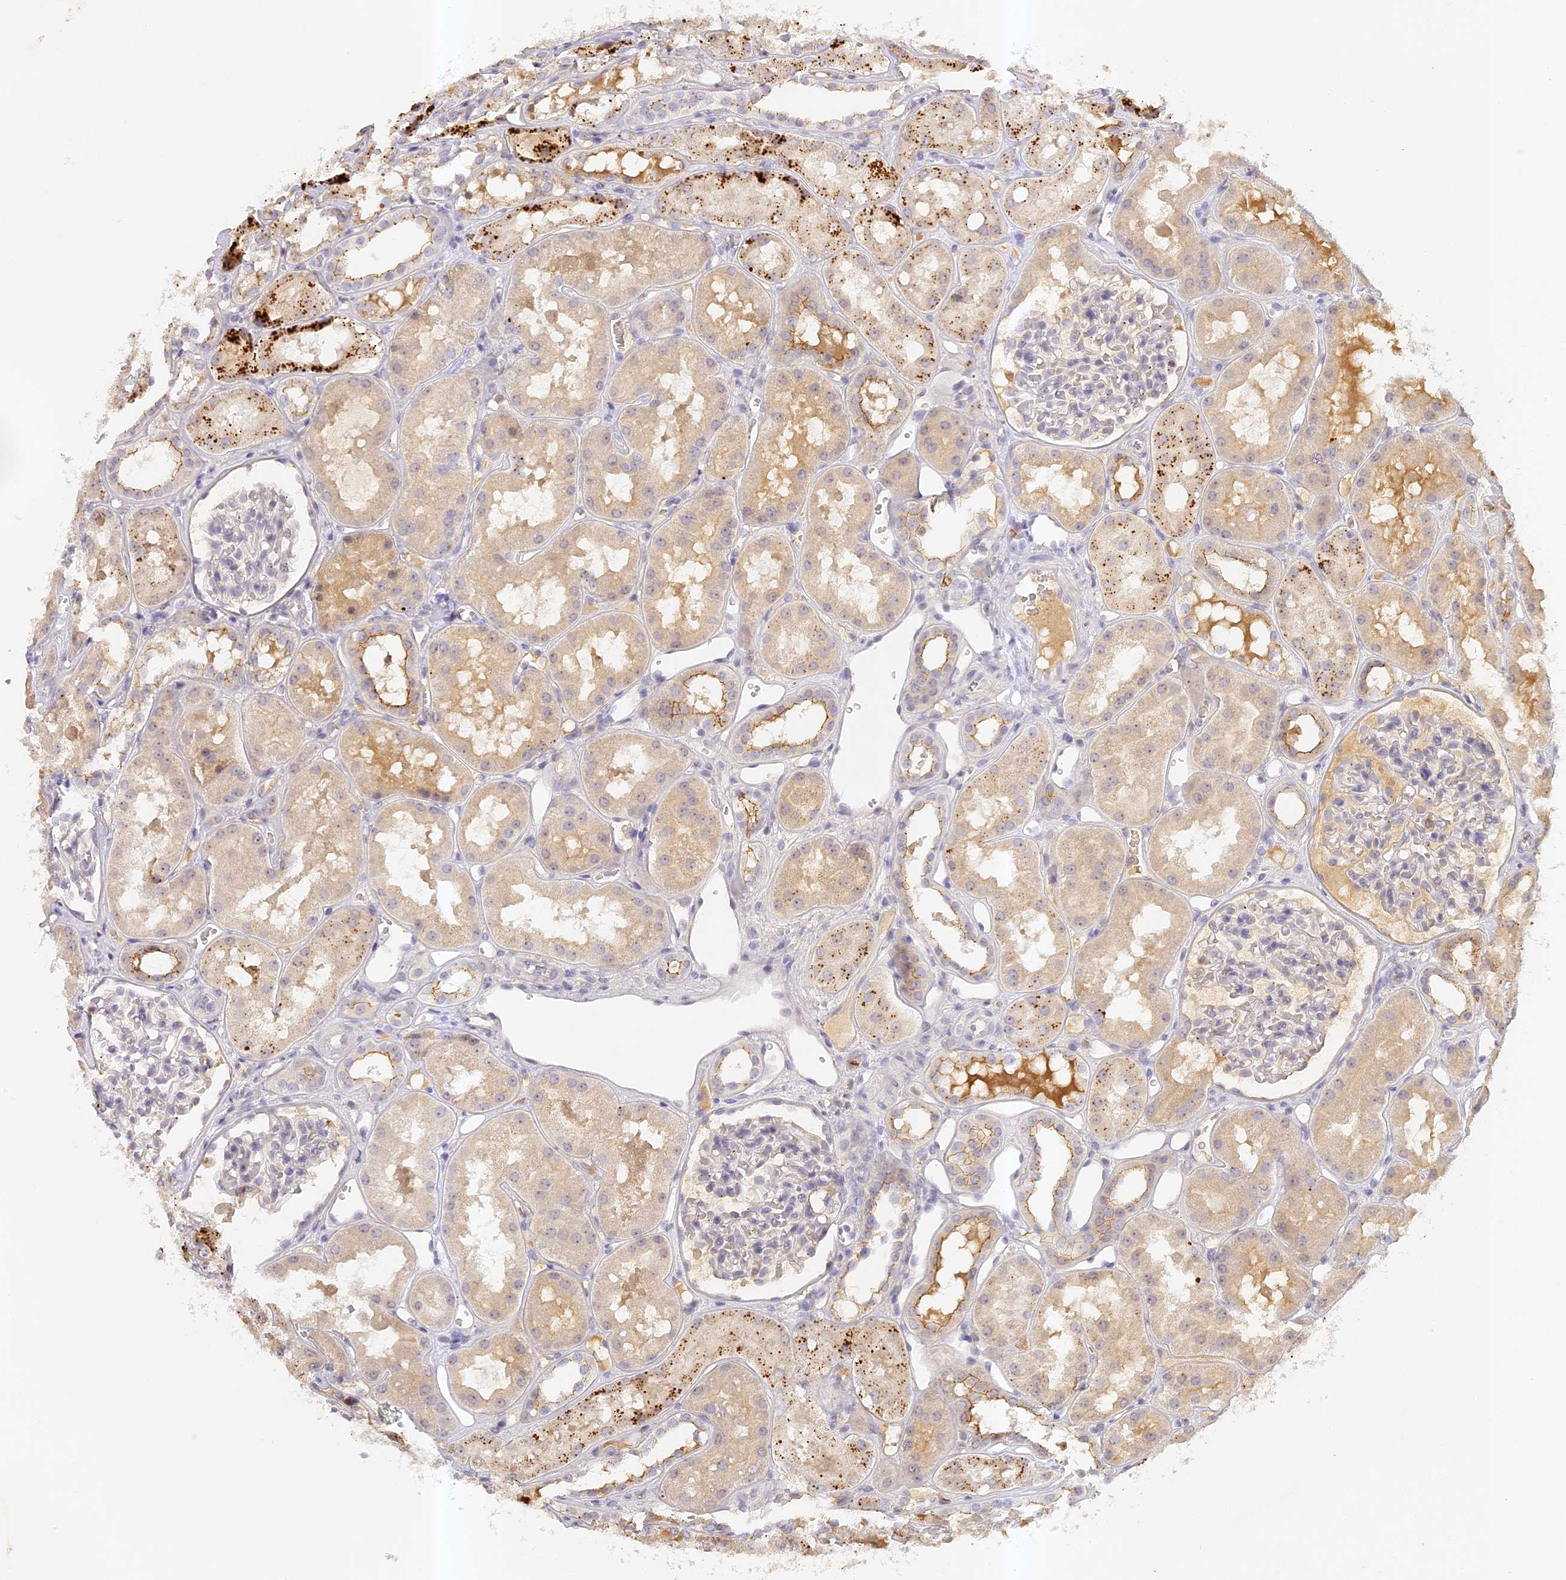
{"staining": {"intensity": "negative", "quantity": "none", "location": "none"}, "tissue": "kidney", "cell_type": "Cells in glomeruli", "image_type": "normal", "snomed": [{"axis": "morphology", "description": "Normal tissue, NOS"}, {"axis": "topography", "description": "Kidney"}], "caption": "Immunohistochemistry (IHC) photomicrograph of unremarkable kidney stained for a protein (brown), which reveals no staining in cells in glomeruli. The staining was performed using DAB to visualize the protein expression in brown, while the nuclei were stained in blue with hematoxylin (Magnification: 20x).", "gene": "ELL3", "patient": {"sex": "male", "age": 16}}